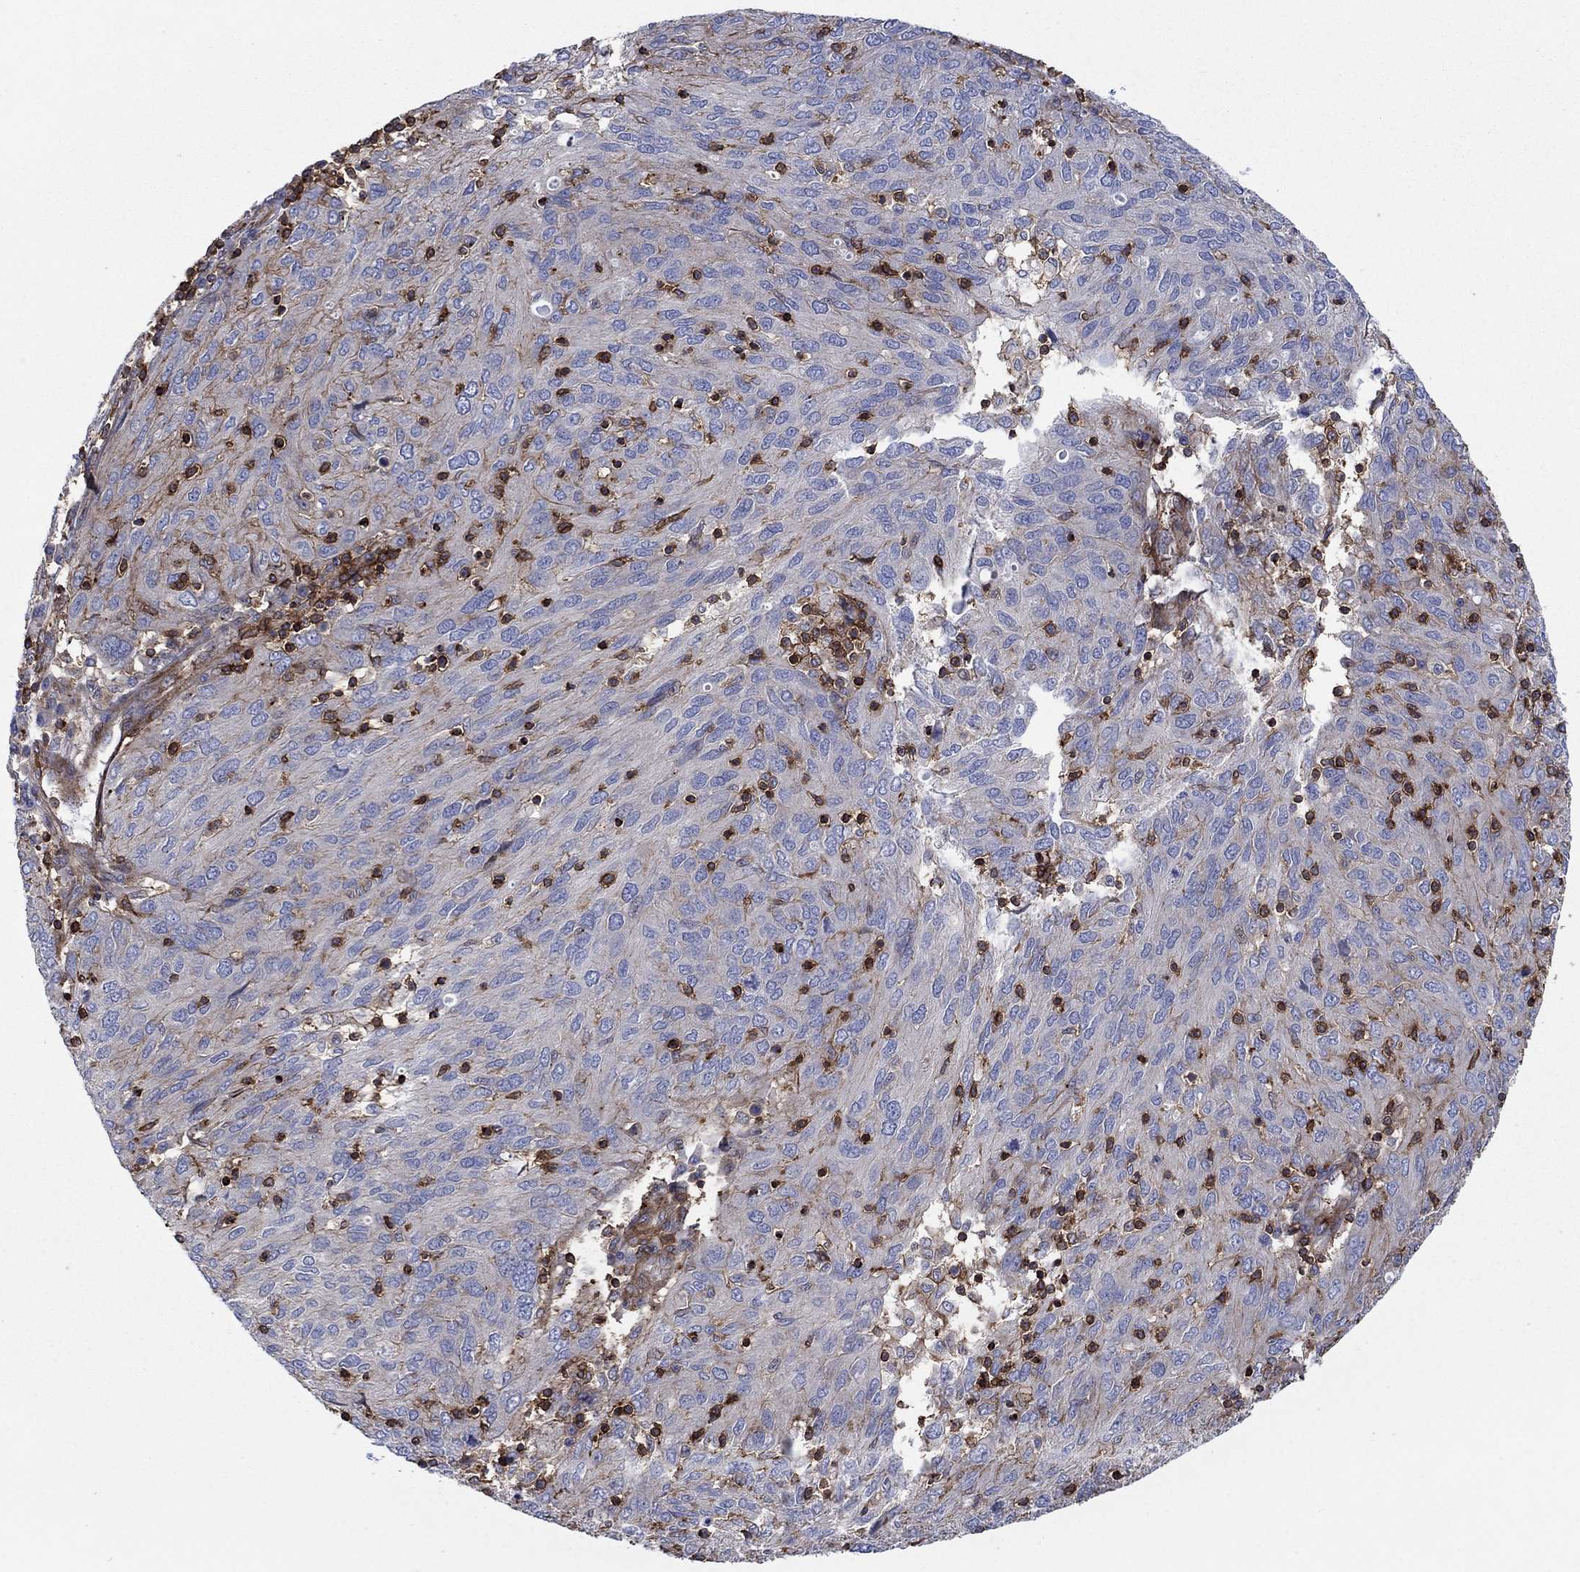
{"staining": {"intensity": "weak", "quantity": "25%-75%", "location": "cytoplasmic/membranous"}, "tissue": "ovarian cancer", "cell_type": "Tumor cells", "image_type": "cancer", "snomed": [{"axis": "morphology", "description": "Carcinoma, endometroid"}, {"axis": "topography", "description": "Ovary"}], "caption": "A low amount of weak cytoplasmic/membranous positivity is identified in about 25%-75% of tumor cells in ovarian endometroid carcinoma tissue.", "gene": "PAG1", "patient": {"sex": "female", "age": 50}}